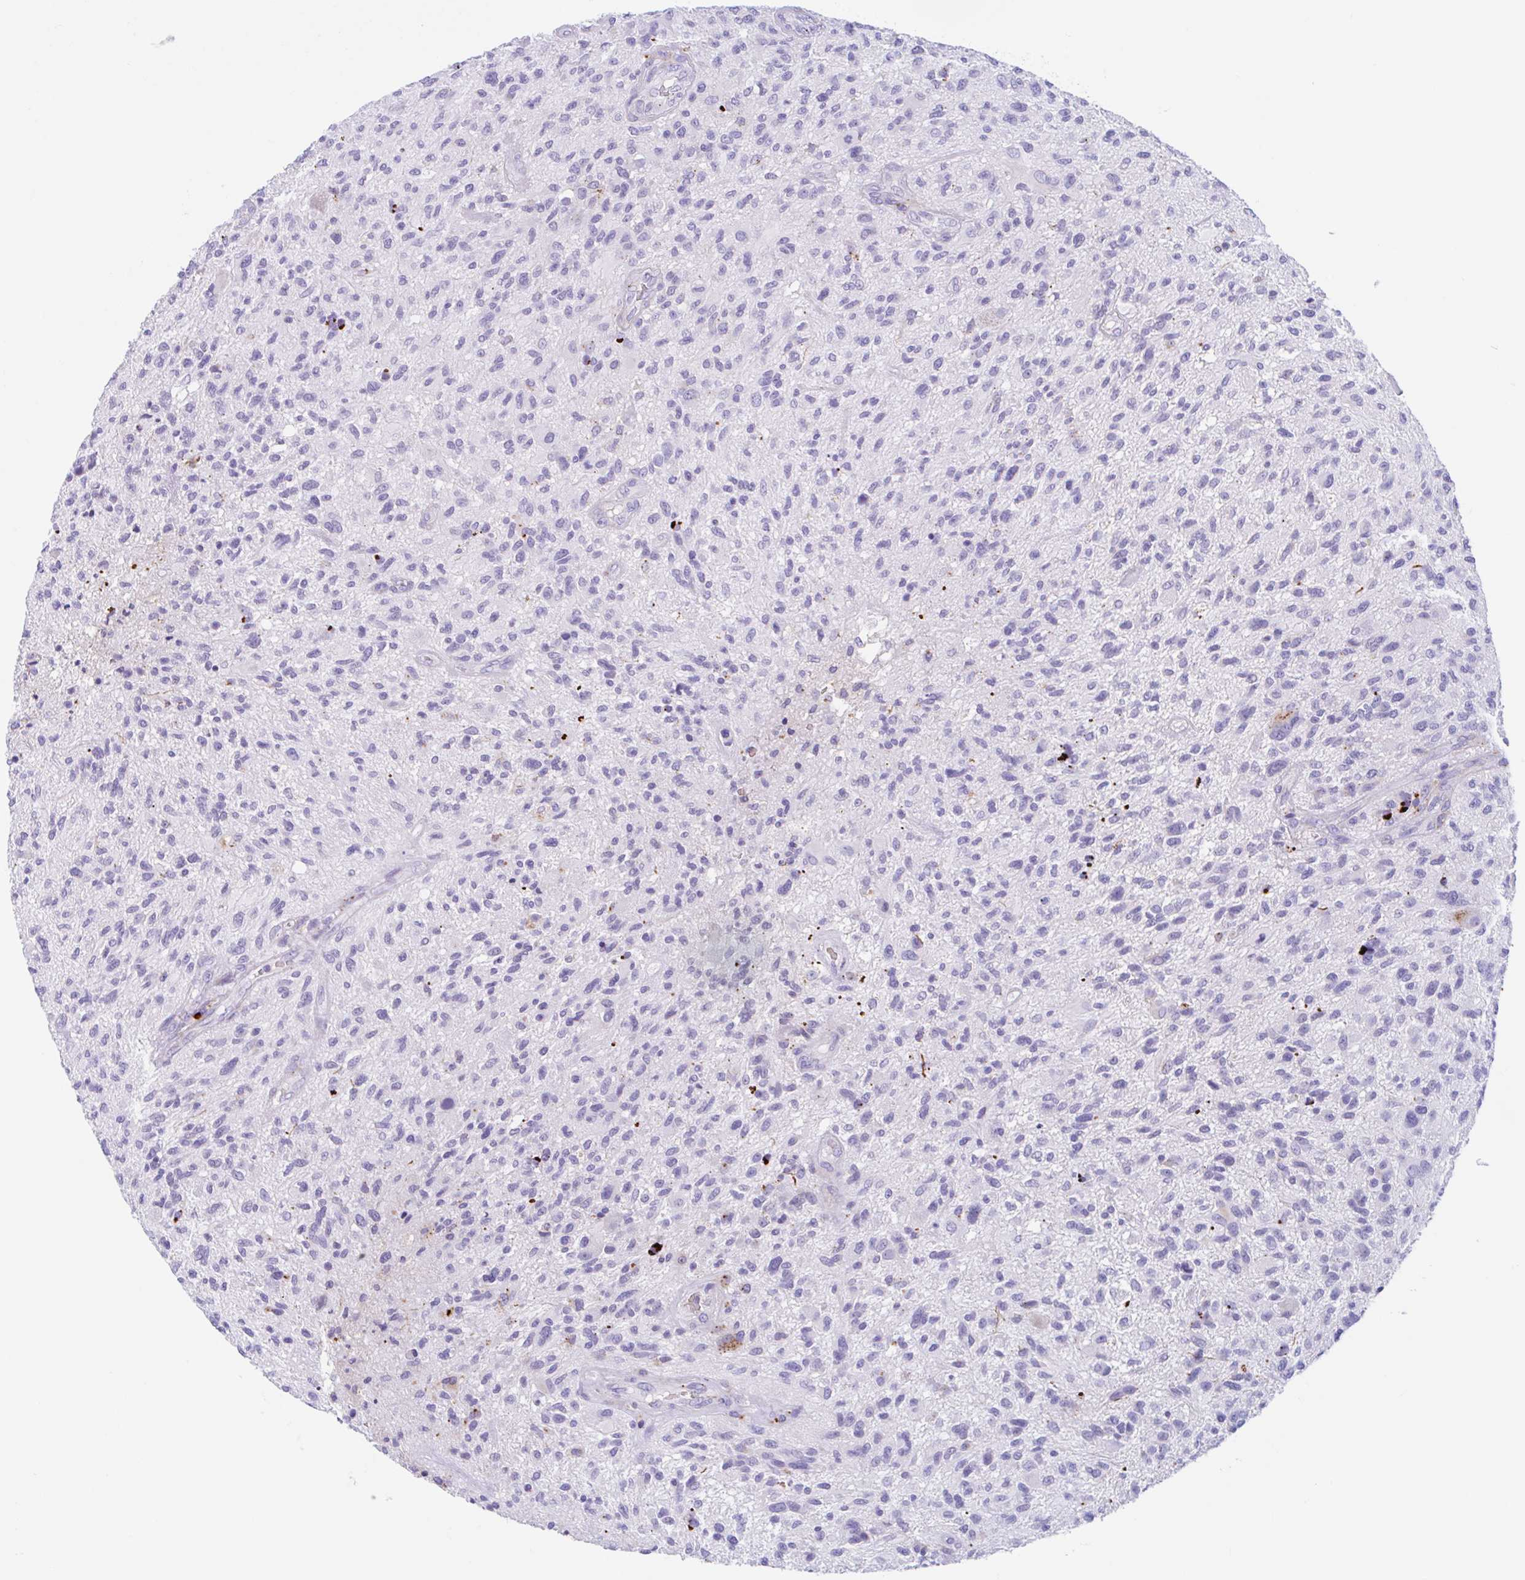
{"staining": {"intensity": "negative", "quantity": "none", "location": "none"}, "tissue": "glioma", "cell_type": "Tumor cells", "image_type": "cancer", "snomed": [{"axis": "morphology", "description": "Glioma, malignant, High grade"}, {"axis": "topography", "description": "Brain"}], "caption": "This is an immunohistochemistry (IHC) histopathology image of human high-grade glioma (malignant). There is no positivity in tumor cells.", "gene": "ANKRD9", "patient": {"sex": "male", "age": 47}}